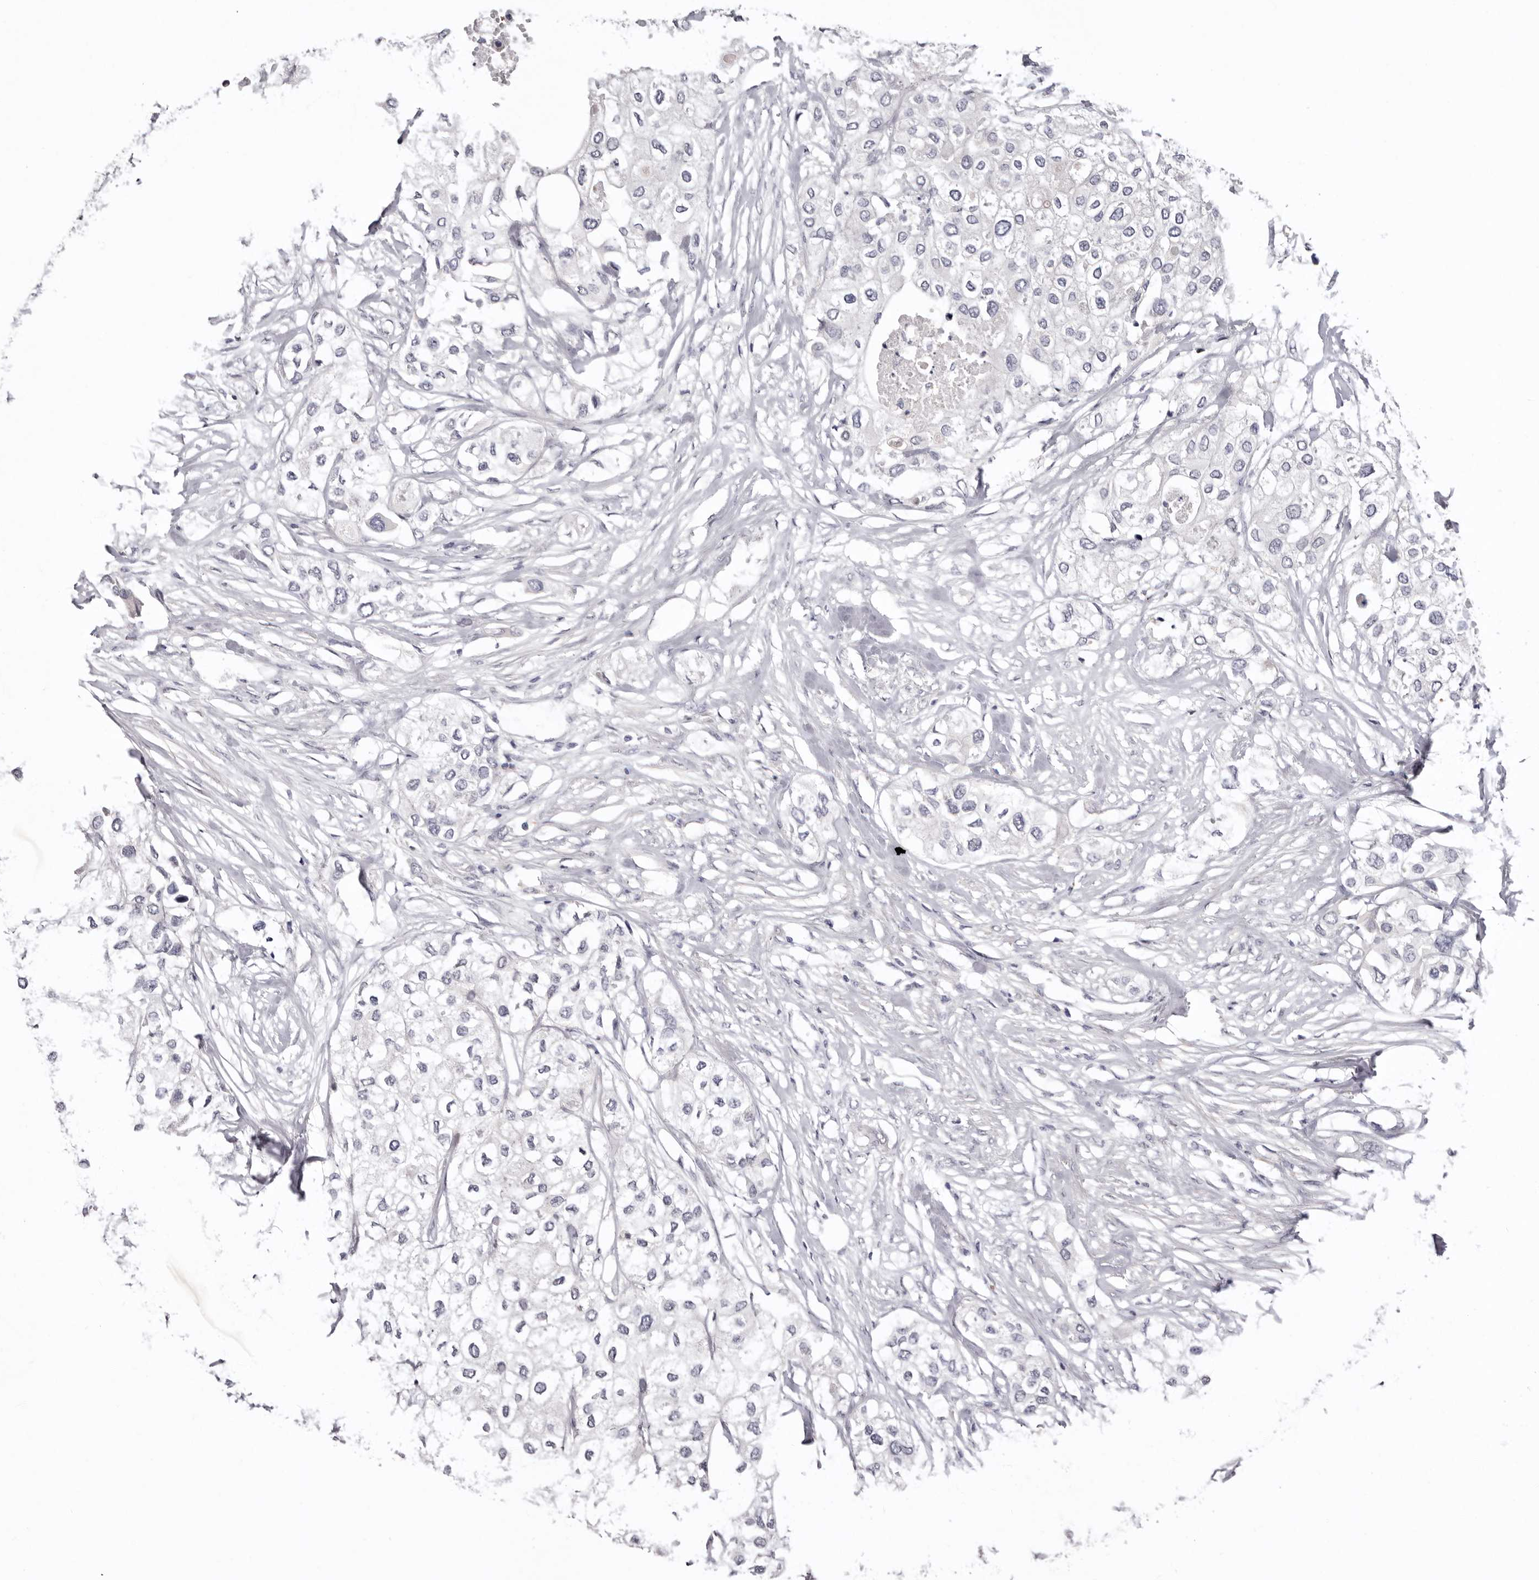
{"staining": {"intensity": "negative", "quantity": "none", "location": "none"}, "tissue": "urothelial cancer", "cell_type": "Tumor cells", "image_type": "cancer", "snomed": [{"axis": "morphology", "description": "Urothelial carcinoma, High grade"}, {"axis": "topography", "description": "Urinary bladder"}], "caption": "High power microscopy micrograph of an immunohistochemistry micrograph of urothelial carcinoma (high-grade), revealing no significant positivity in tumor cells.", "gene": "LMLN", "patient": {"sex": "male", "age": 64}}